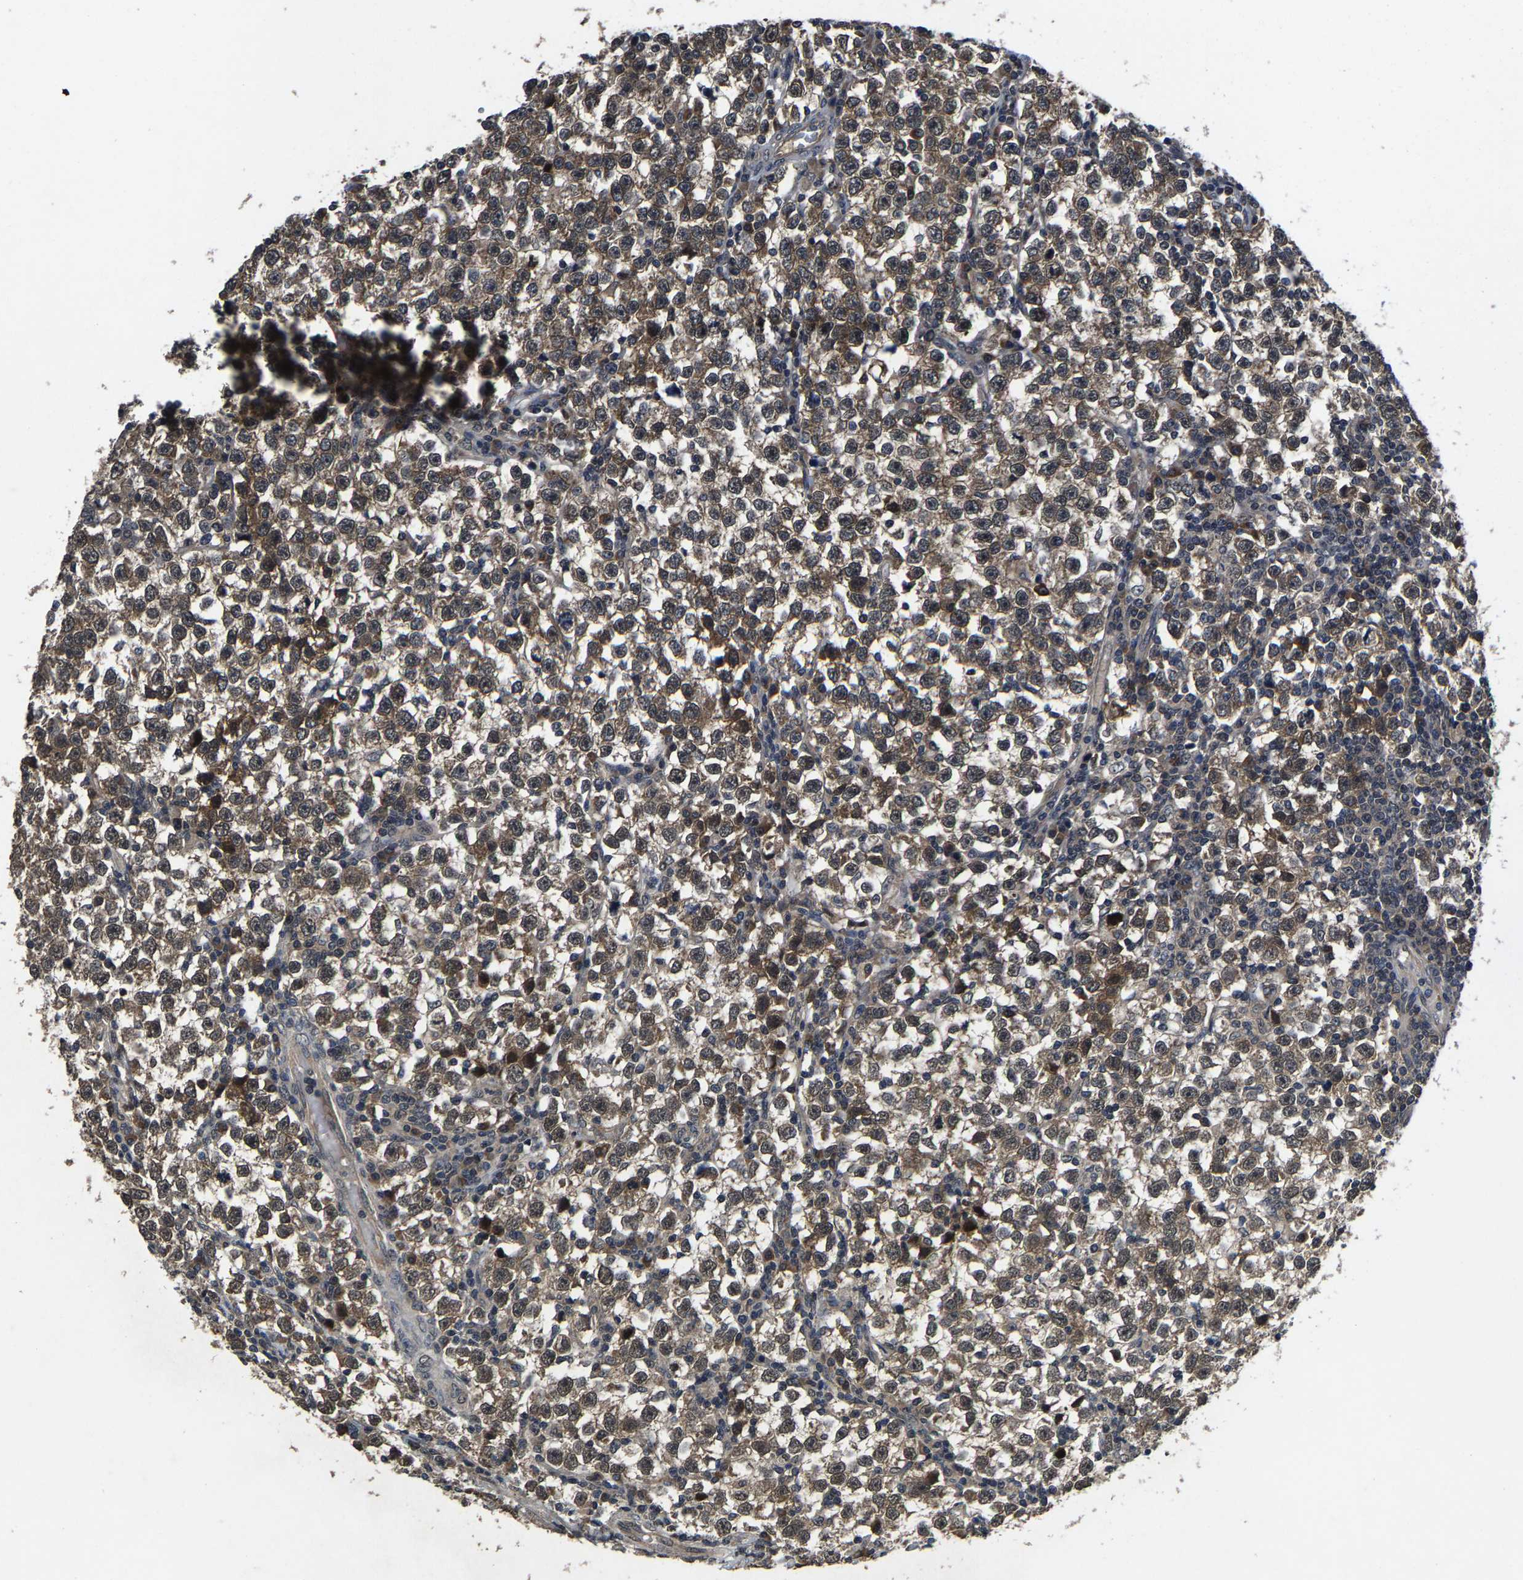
{"staining": {"intensity": "moderate", "quantity": ">75%", "location": "cytoplasmic/membranous,nuclear"}, "tissue": "testis cancer", "cell_type": "Tumor cells", "image_type": "cancer", "snomed": [{"axis": "morphology", "description": "Seminoma, NOS"}, {"axis": "topography", "description": "Testis"}], "caption": "Testis seminoma tissue demonstrates moderate cytoplasmic/membranous and nuclear staining in approximately >75% of tumor cells, visualized by immunohistochemistry. (DAB = brown stain, brightfield microscopy at high magnification).", "gene": "HUWE1", "patient": {"sex": "male", "age": 43}}